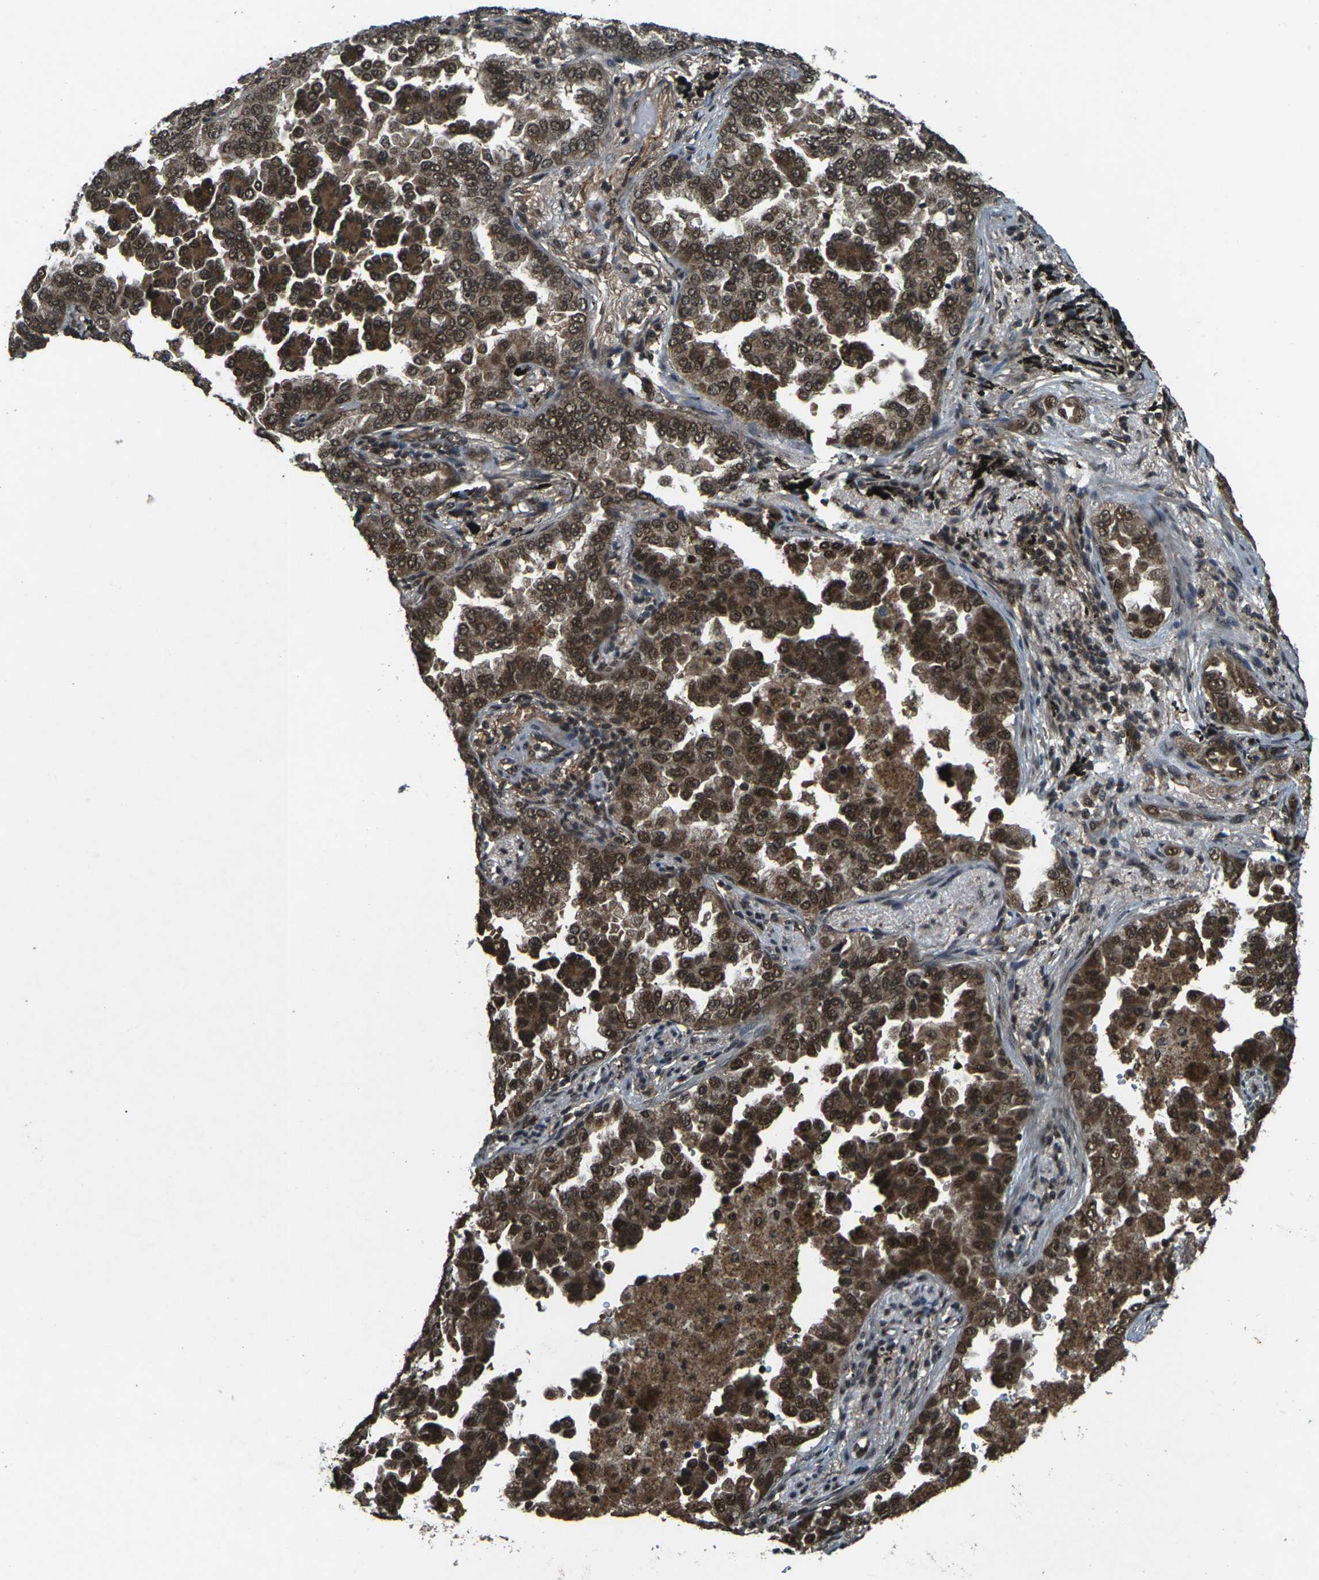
{"staining": {"intensity": "moderate", "quantity": ">75%", "location": "cytoplasmic/membranous,nuclear"}, "tissue": "lung cancer", "cell_type": "Tumor cells", "image_type": "cancer", "snomed": [{"axis": "morphology", "description": "Normal tissue, NOS"}, {"axis": "morphology", "description": "Adenocarcinoma, NOS"}, {"axis": "topography", "description": "Lung"}], "caption": "Immunohistochemistry (DAB) staining of human lung cancer (adenocarcinoma) exhibits moderate cytoplasmic/membranous and nuclear protein expression in approximately >75% of tumor cells.", "gene": "NR4A2", "patient": {"sex": "male", "age": 59}}